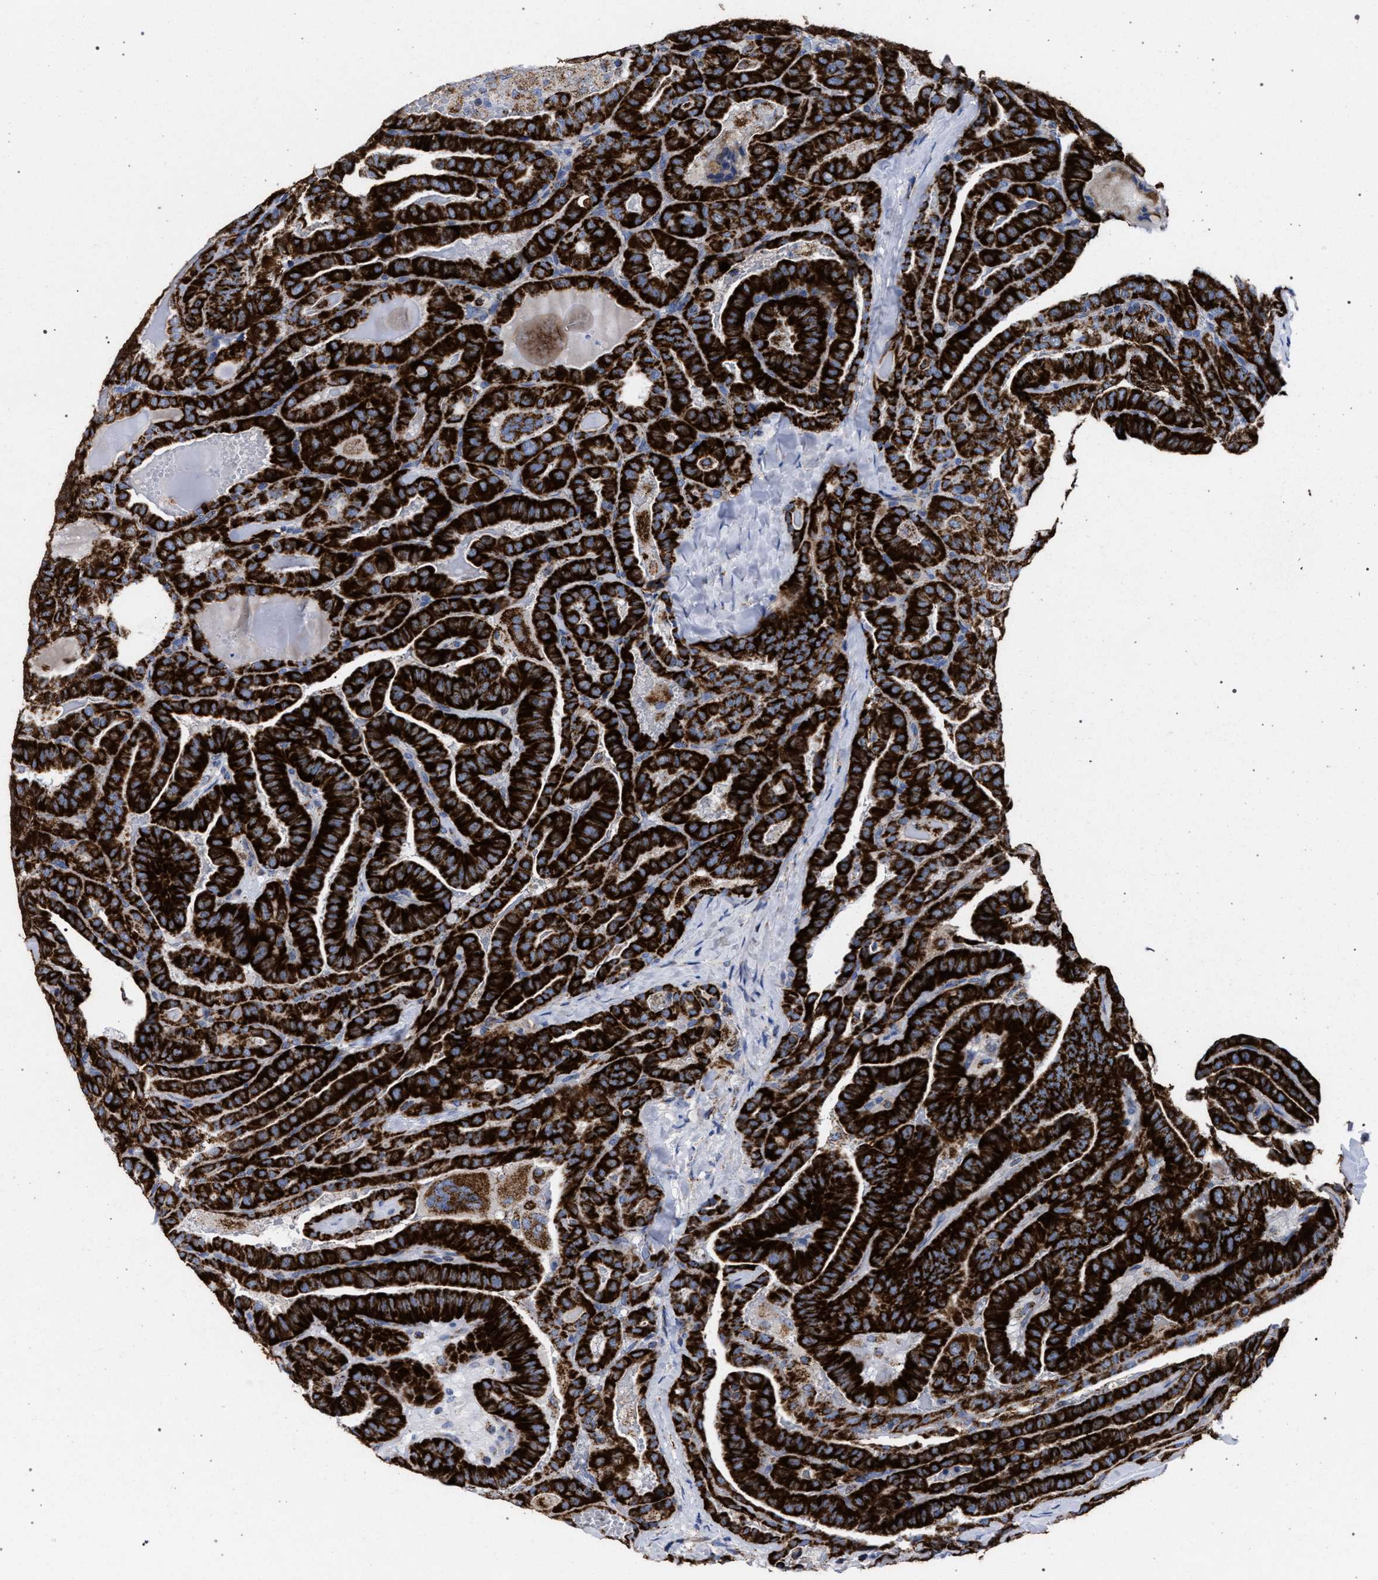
{"staining": {"intensity": "strong", "quantity": ">75%", "location": "cytoplasmic/membranous"}, "tissue": "thyroid cancer", "cell_type": "Tumor cells", "image_type": "cancer", "snomed": [{"axis": "morphology", "description": "Papillary adenocarcinoma, NOS"}, {"axis": "topography", "description": "Thyroid gland"}], "caption": "Immunohistochemistry histopathology image of neoplastic tissue: human thyroid papillary adenocarcinoma stained using immunohistochemistry shows high levels of strong protein expression localized specifically in the cytoplasmic/membranous of tumor cells, appearing as a cytoplasmic/membranous brown color.", "gene": "ACADS", "patient": {"sex": "male", "age": 77}}